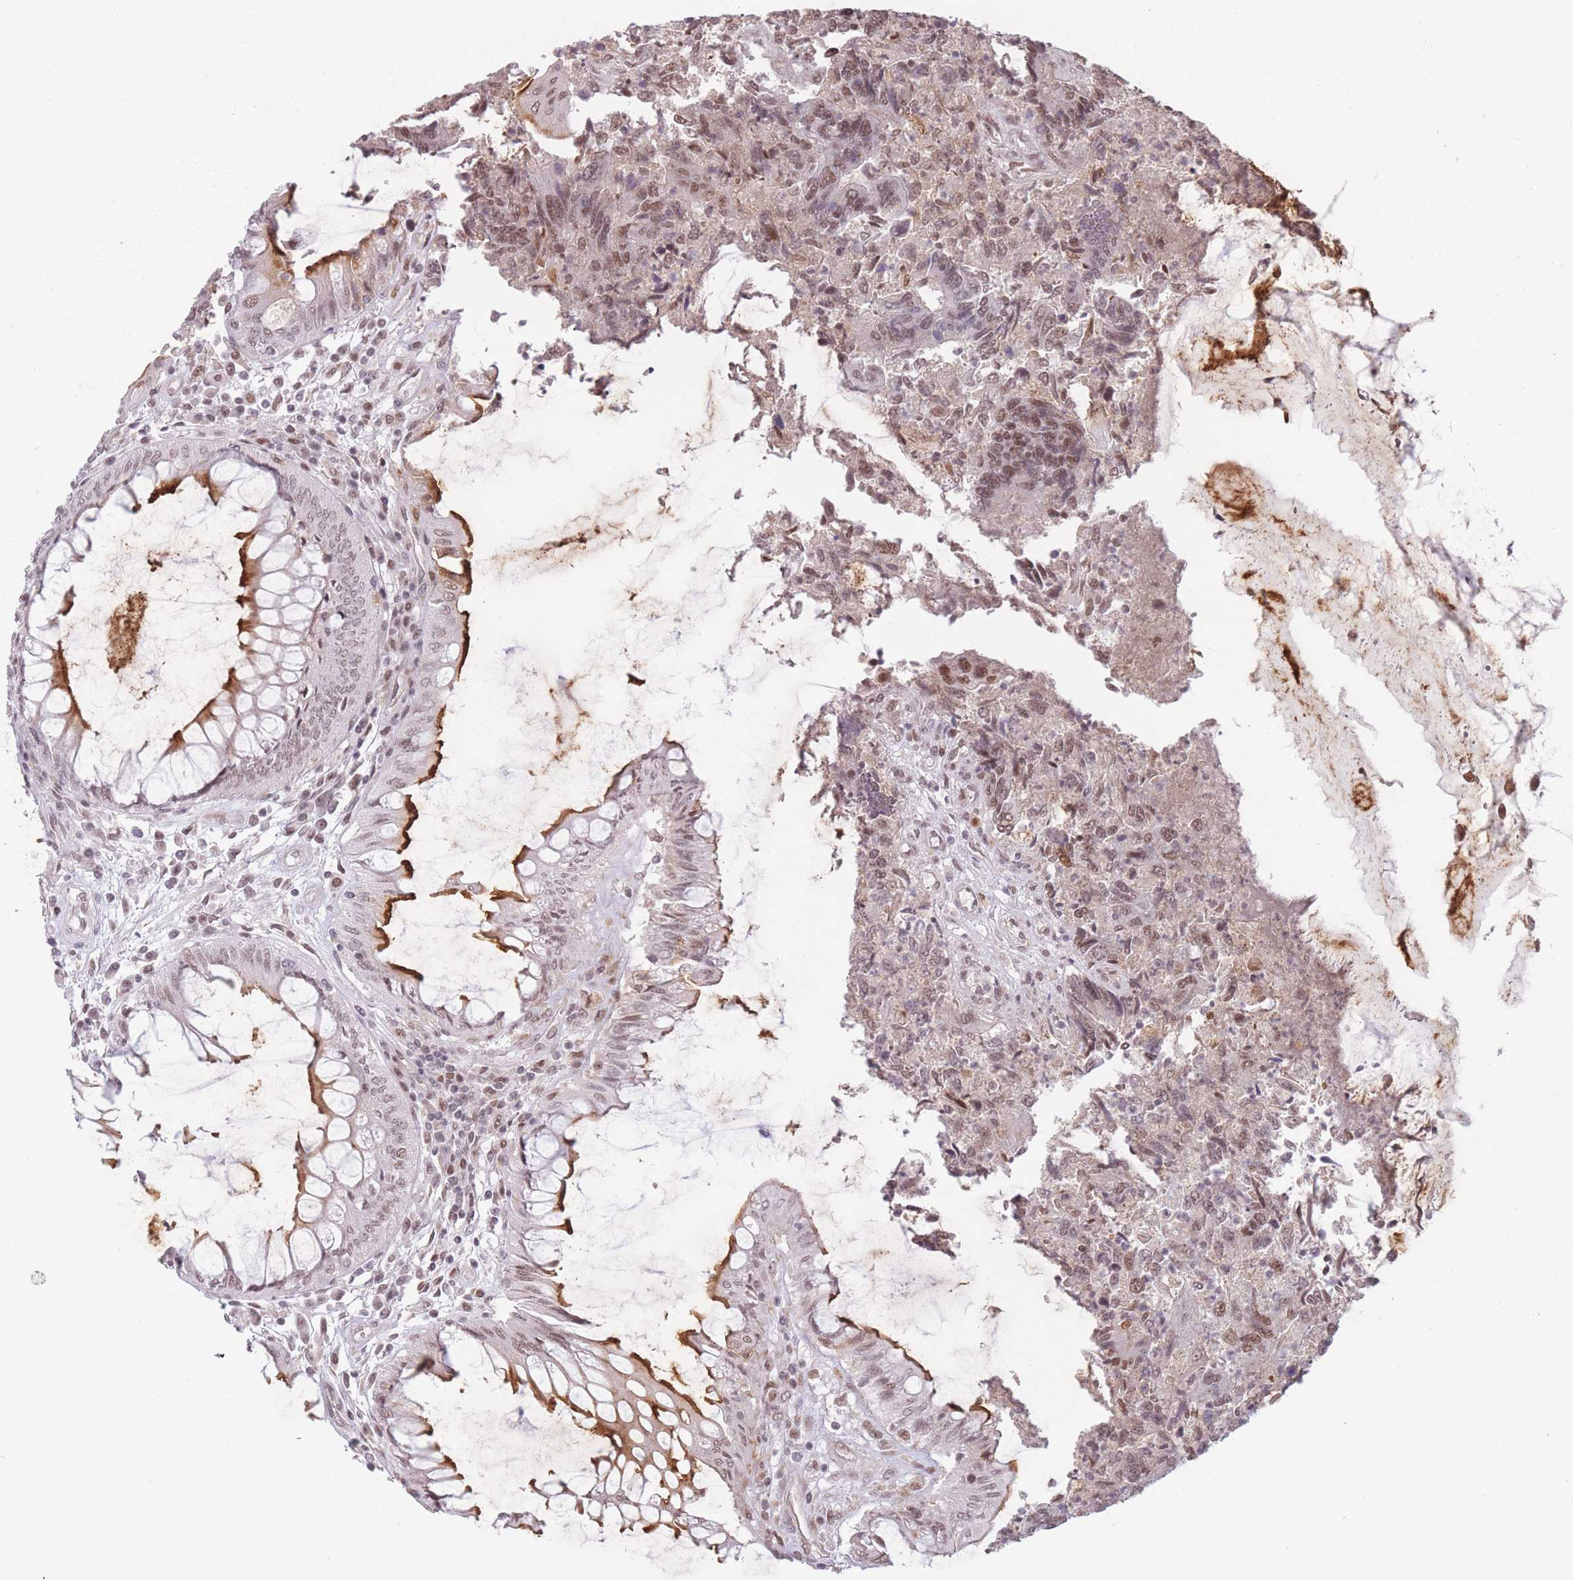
{"staining": {"intensity": "strong", "quantity": "<25%", "location": "cytoplasmic/membranous,nuclear"}, "tissue": "colorectal cancer", "cell_type": "Tumor cells", "image_type": "cancer", "snomed": [{"axis": "morphology", "description": "Adenocarcinoma, NOS"}, {"axis": "topography", "description": "Colon"}], "caption": "Protein expression analysis of colorectal adenocarcinoma displays strong cytoplasmic/membranous and nuclear expression in about <25% of tumor cells.", "gene": "SUPT6H", "patient": {"sex": "female", "age": 67}}